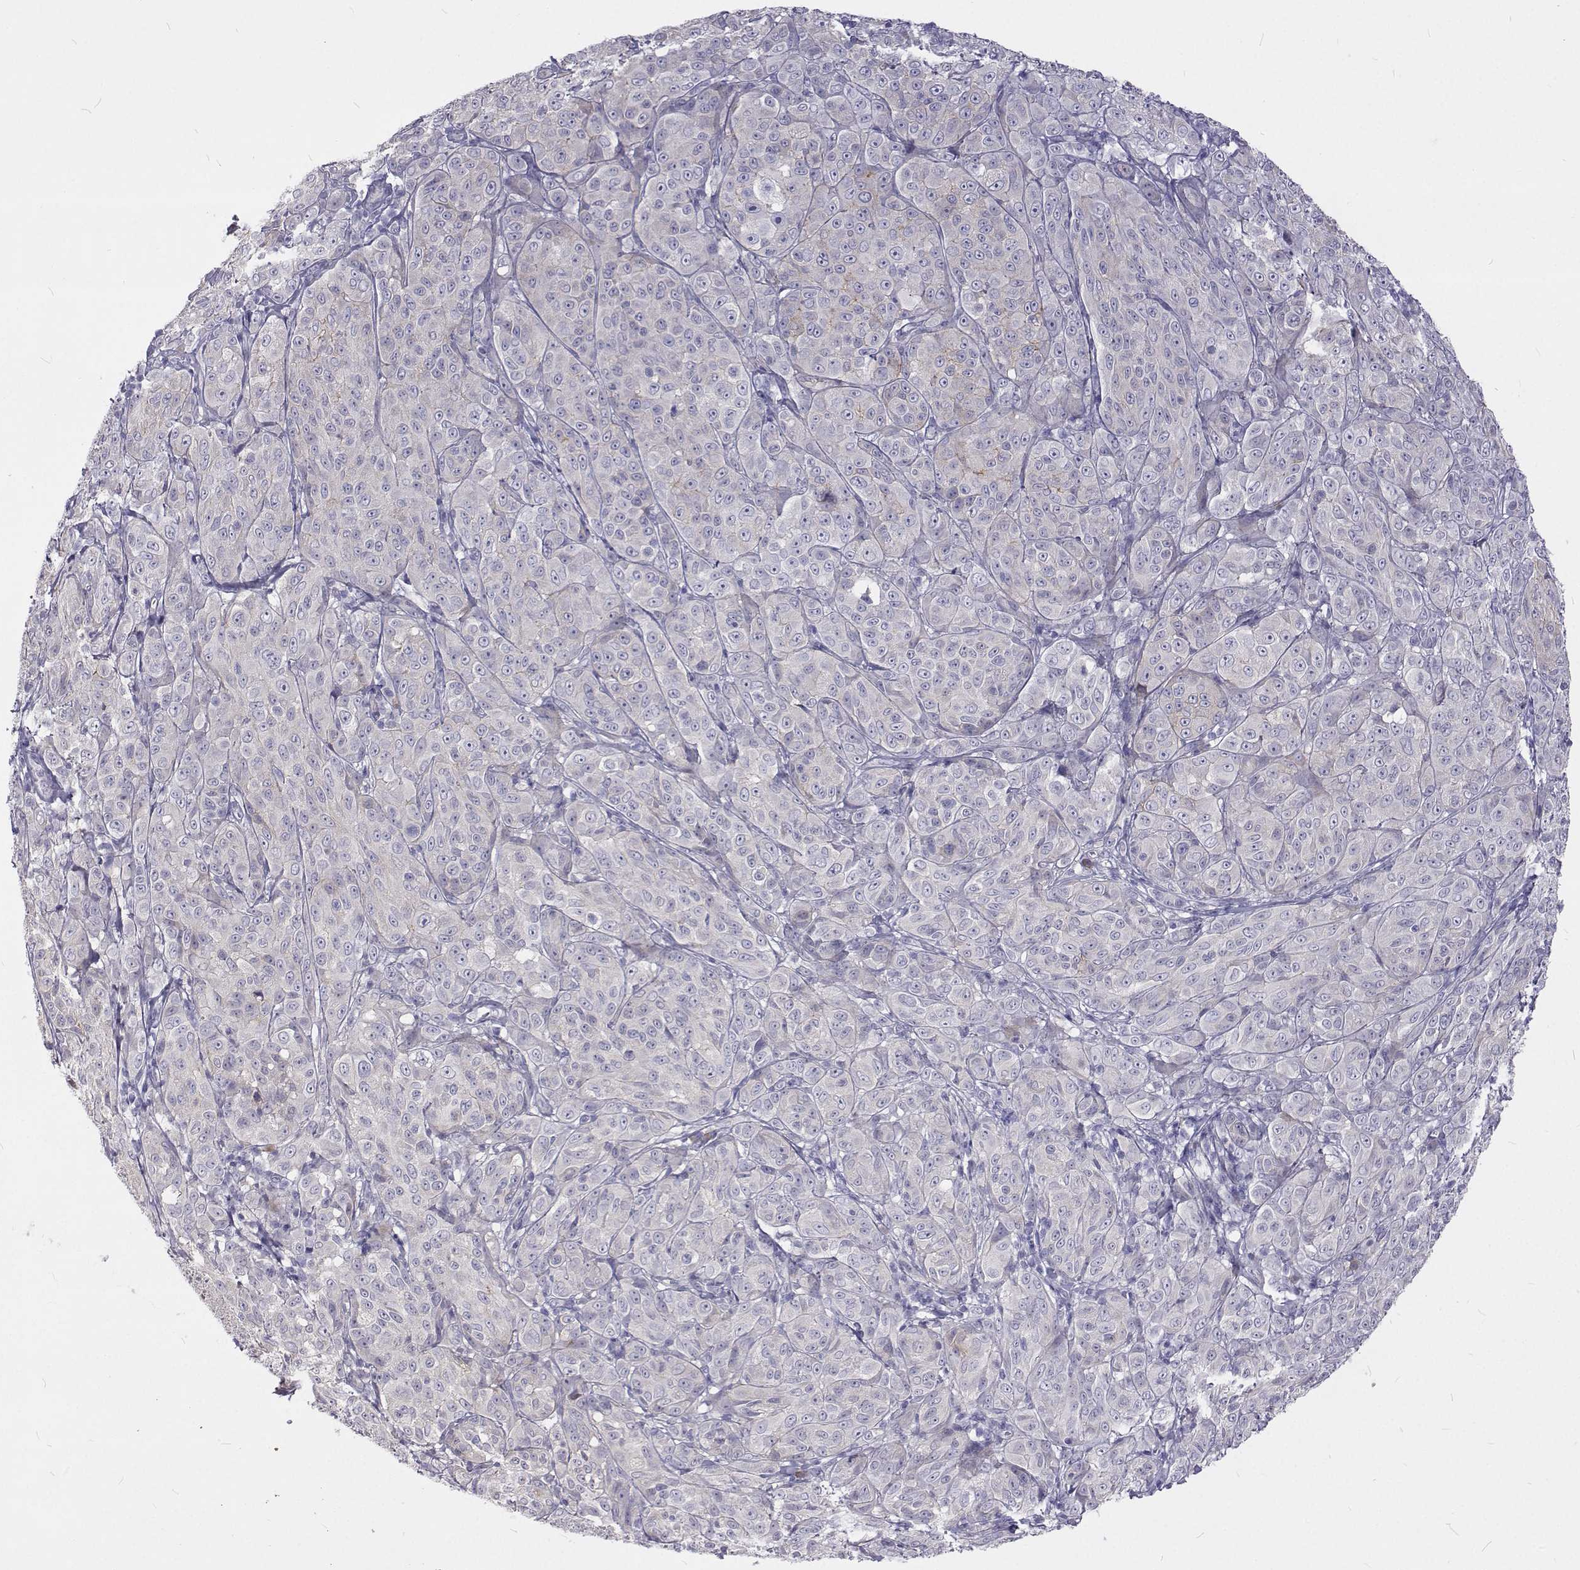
{"staining": {"intensity": "negative", "quantity": "none", "location": "none"}, "tissue": "melanoma", "cell_type": "Tumor cells", "image_type": "cancer", "snomed": [{"axis": "morphology", "description": "Malignant melanoma, NOS"}, {"axis": "topography", "description": "Skin"}], "caption": "Photomicrograph shows no protein positivity in tumor cells of malignant melanoma tissue. (Brightfield microscopy of DAB immunohistochemistry at high magnification).", "gene": "NPR3", "patient": {"sex": "male", "age": 89}}